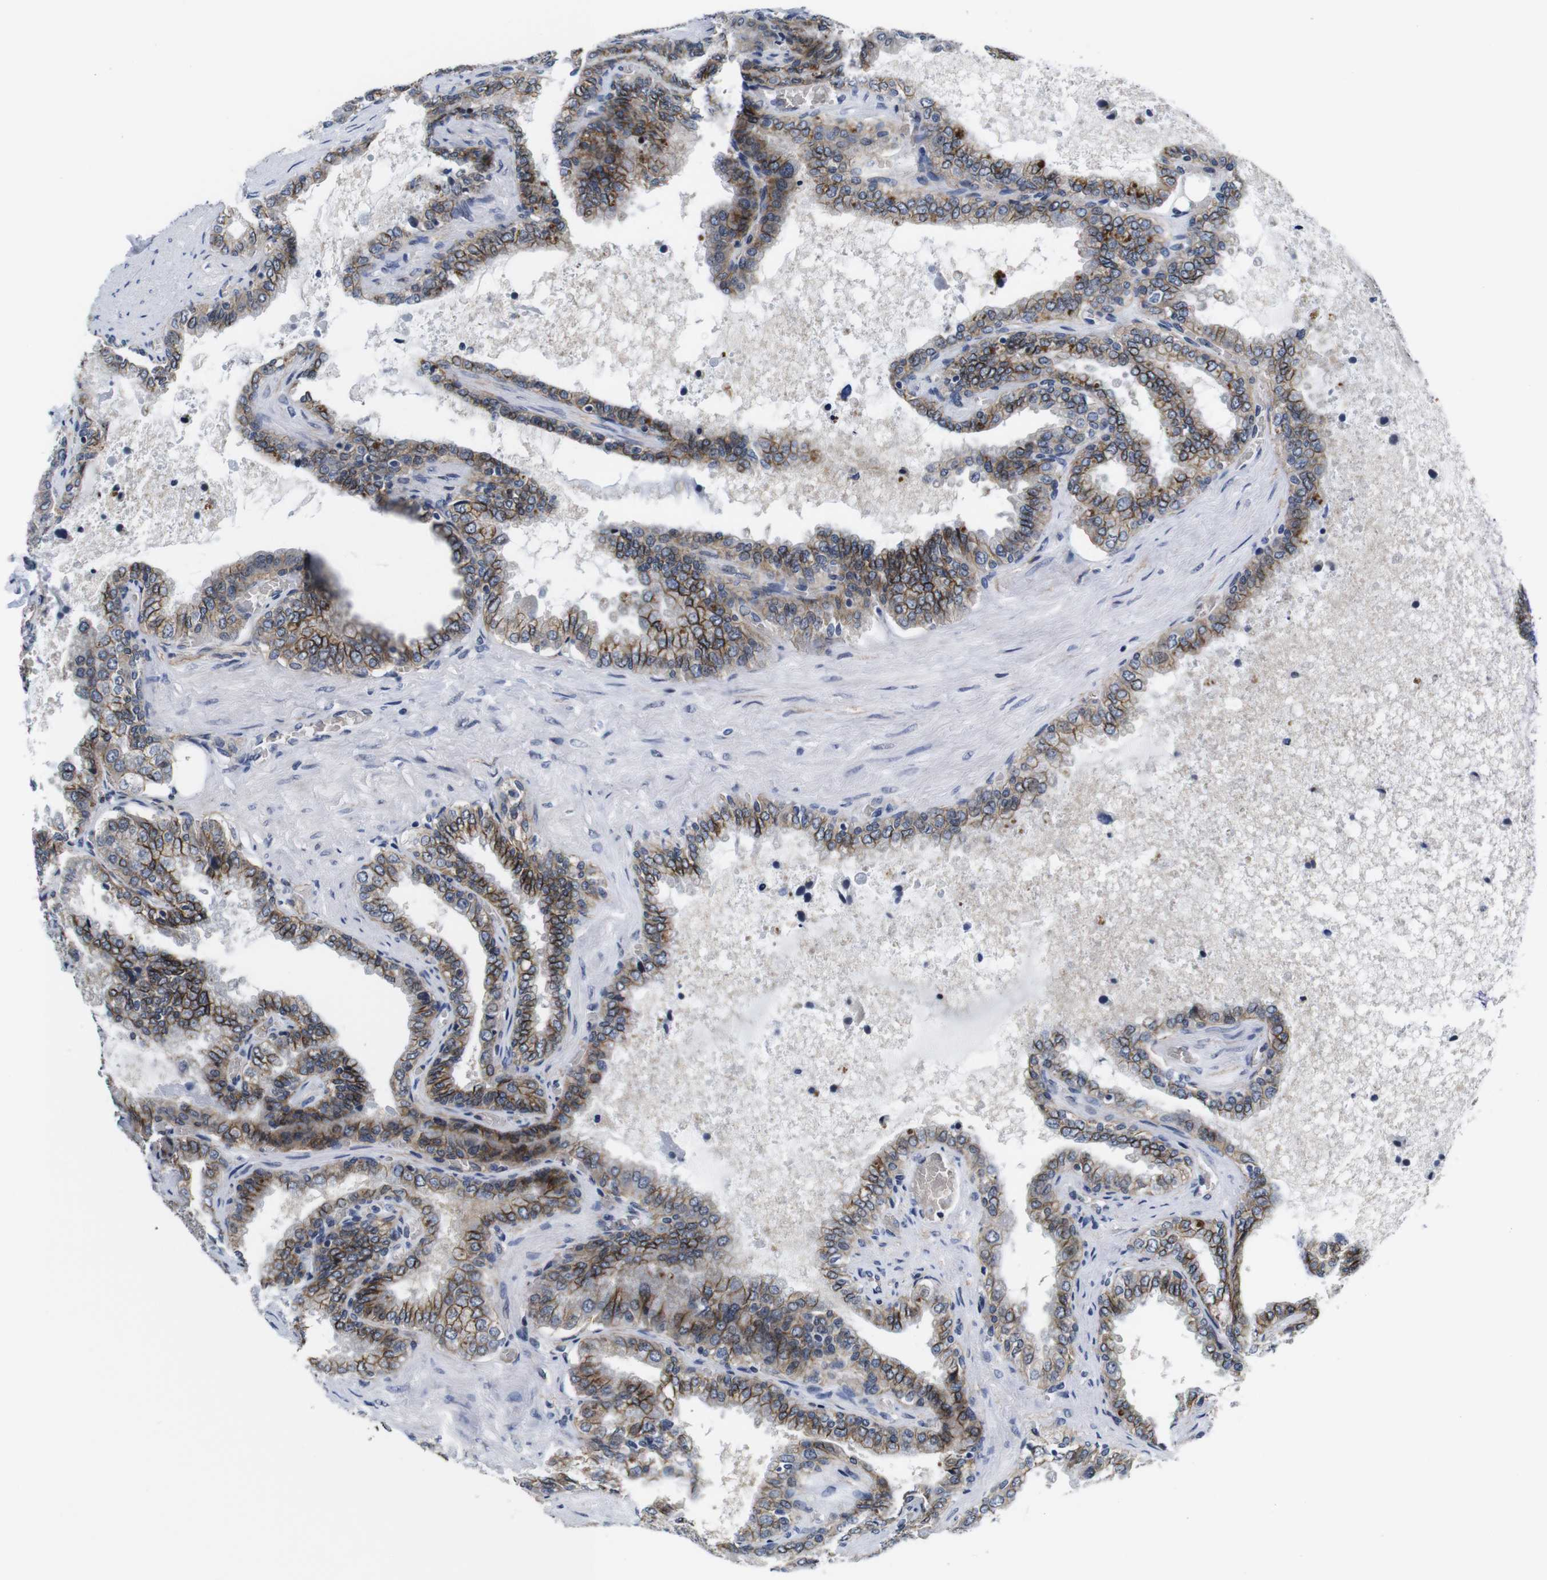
{"staining": {"intensity": "moderate", "quantity": ">75%", "location": "cytoplasmic/membranous"}, "tissue": "seminal vesicle", "cell_type": "Glandular cells", "image_type": "normal", "snomed": [{"axis": "morphology", "description": "Normal tissue, NOS"}, {"axis": "topography", "description": "Seminal veicle"}], "caption": "This micrograph exhibits unremarkable seminal vesicle stained with IHC to label a protein in brown. The cytoplasmic/membranous of glandular cells show moderate positivity for the protein. Nuclei are counter-stained blue.", "gene": "SOCS3", "patient": {"sex": "male", "age": 46}}